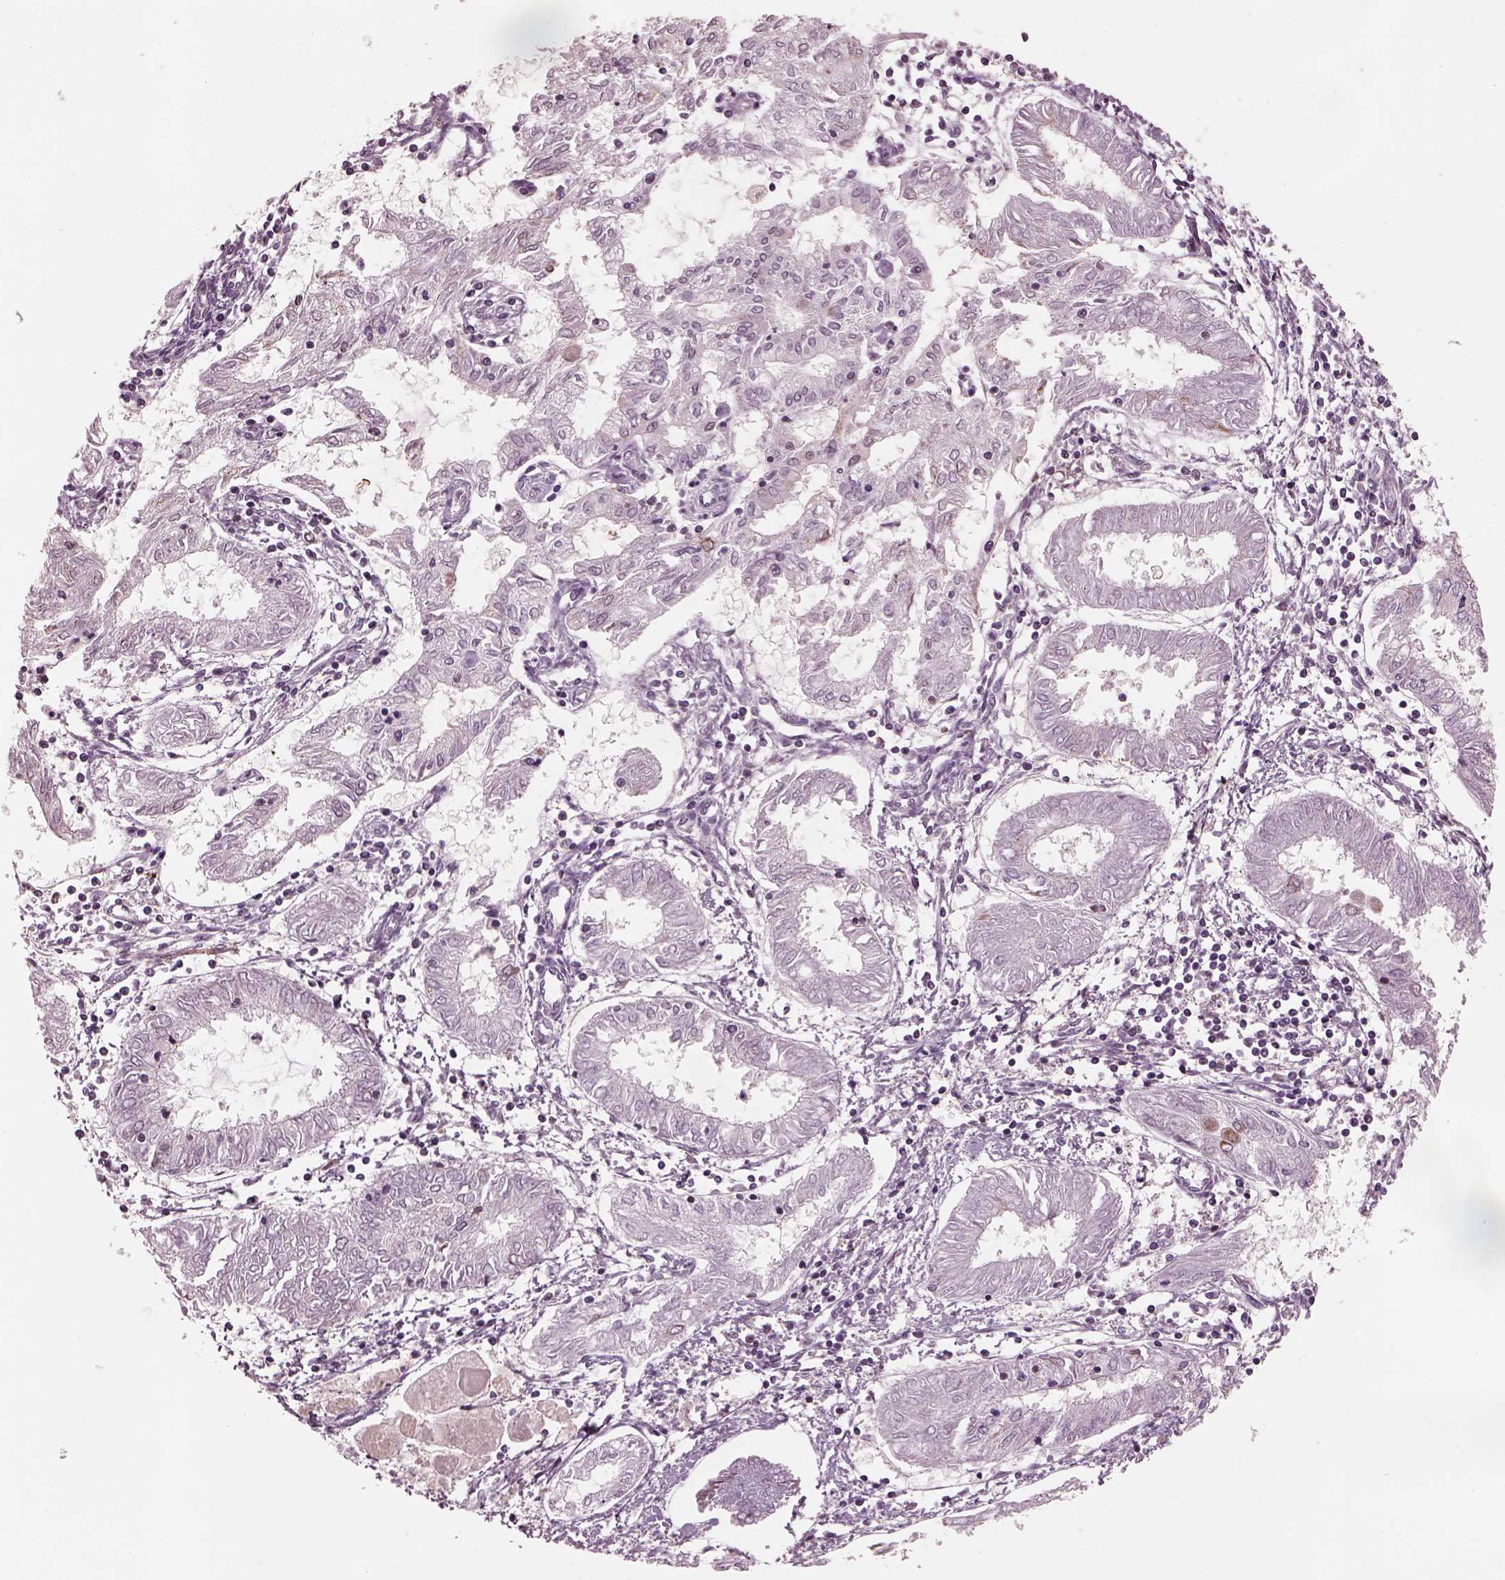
{"staining": {"intensity": "negative", "quantity": "none", "location": "none"}, "tissue": "endometrial cancer", "cell_type": "Tumor cells", "image_type": "cancer", "snomed": [{"axis": "morphology", "description": "Adenocarcinoma, NOS"}, {"axis": "topography", "description": "Endometrium"}], "caption": "High magnification brightfield microscopy of adenocarcinoma (endometrial) stained with DAB (brown) and counterstained with hematoxylin (blue): tumor cells show no significant positivity.", "gene": "SRI", "patient": {"sex": "female", "age": 68}}